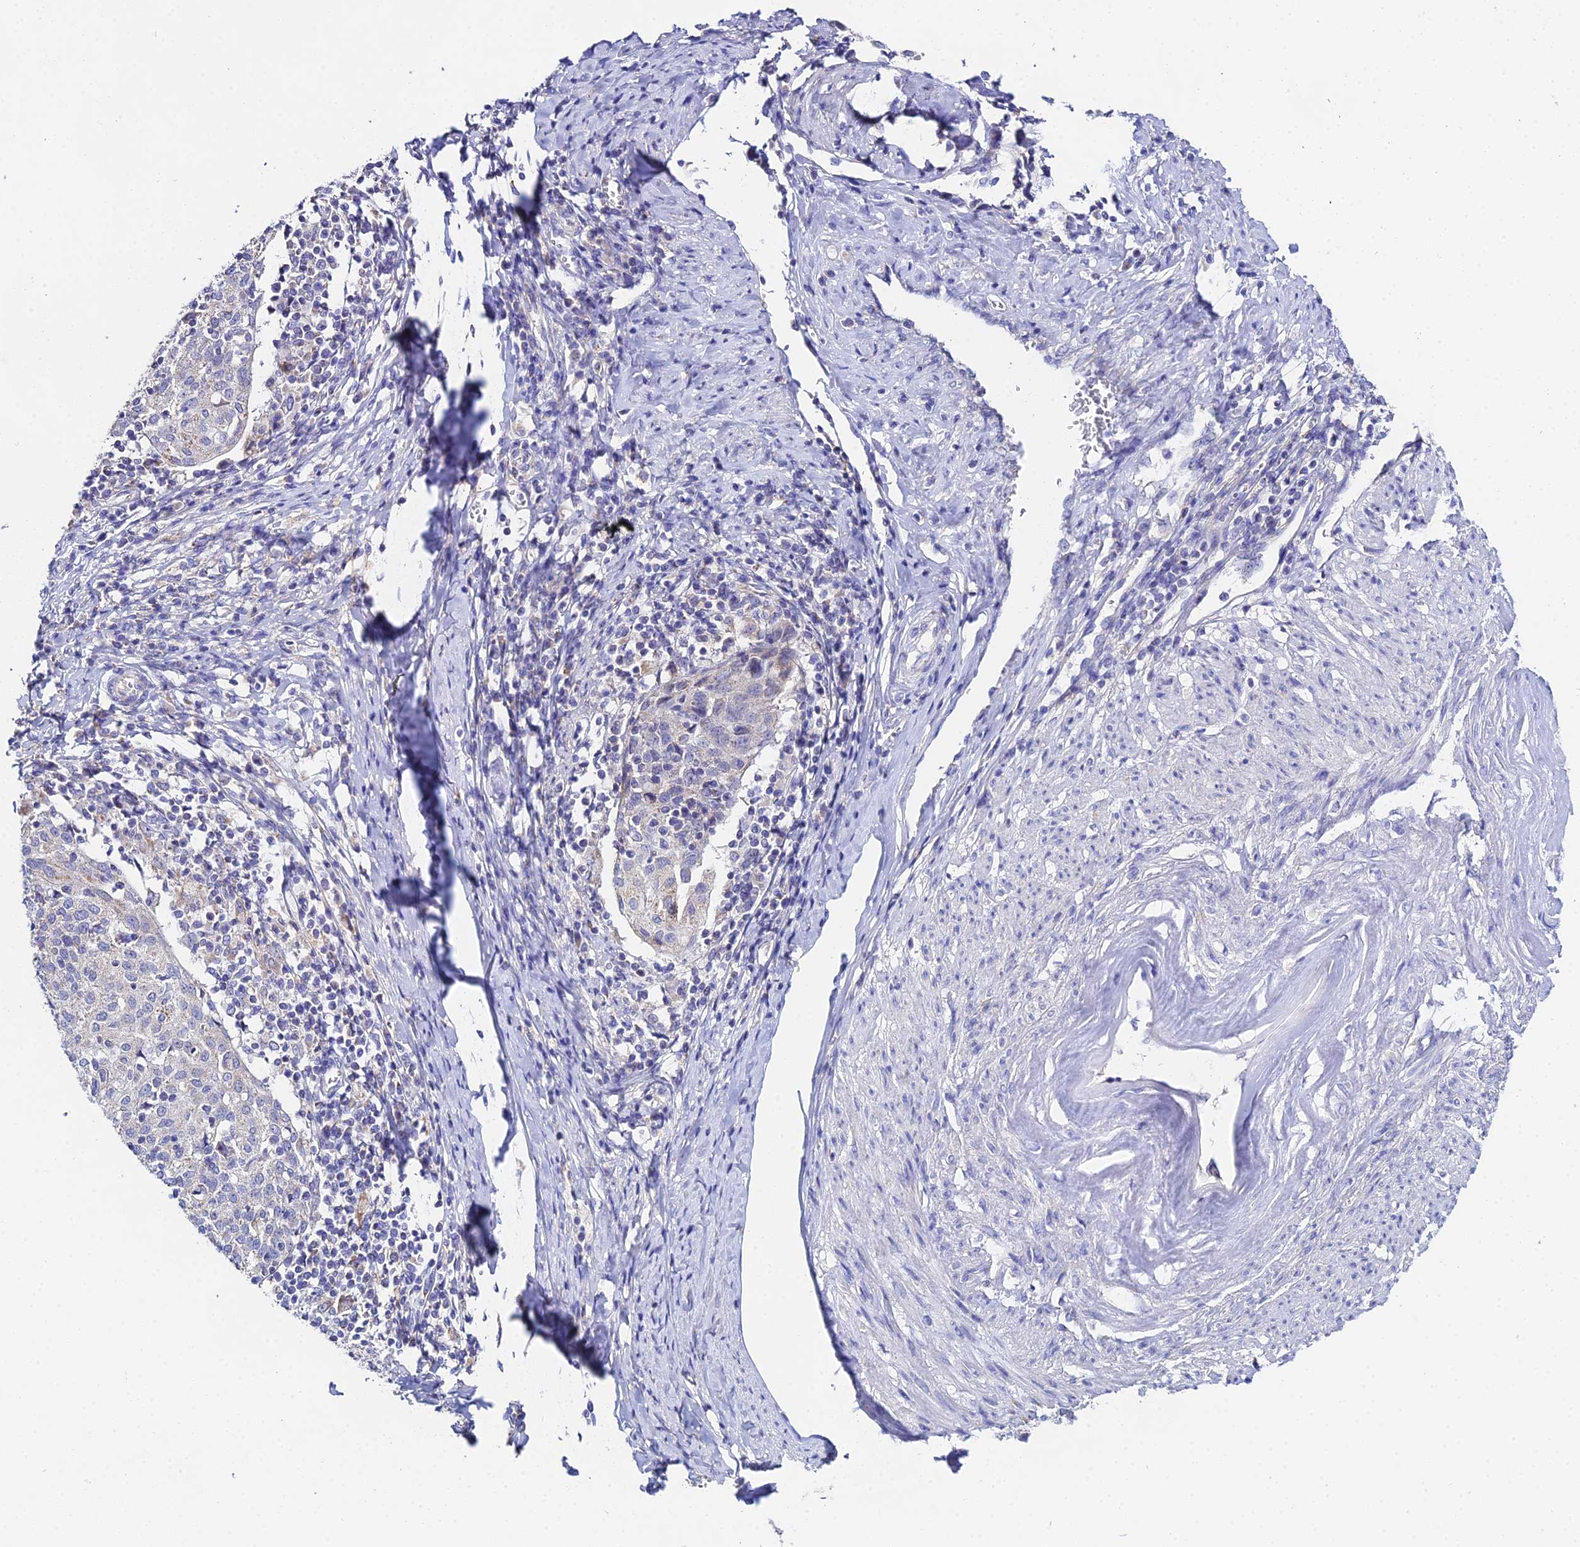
{"staining": {"intensity": "negative", "quantity": "none", "location": "none"}, "tissue": "cervical cancer", "cell_type": "Tumor cells", "image_type": "cancer", "snomed": [{"axis": "morphology", "description": "Squamous cell carcinoma, NOS"}, {"axis": "topography", "description": "Cervix"}], "caption": "High magnification brightfield microscopy of cervical cancer stained with DAB (3,3'-diaminobenzidine) (brown) and counterstained with hematoxylin (blue): tumor cells show no significant staining.", "gene": "PPP2R2C", "patient": {"sex": "female", "age": 52}}